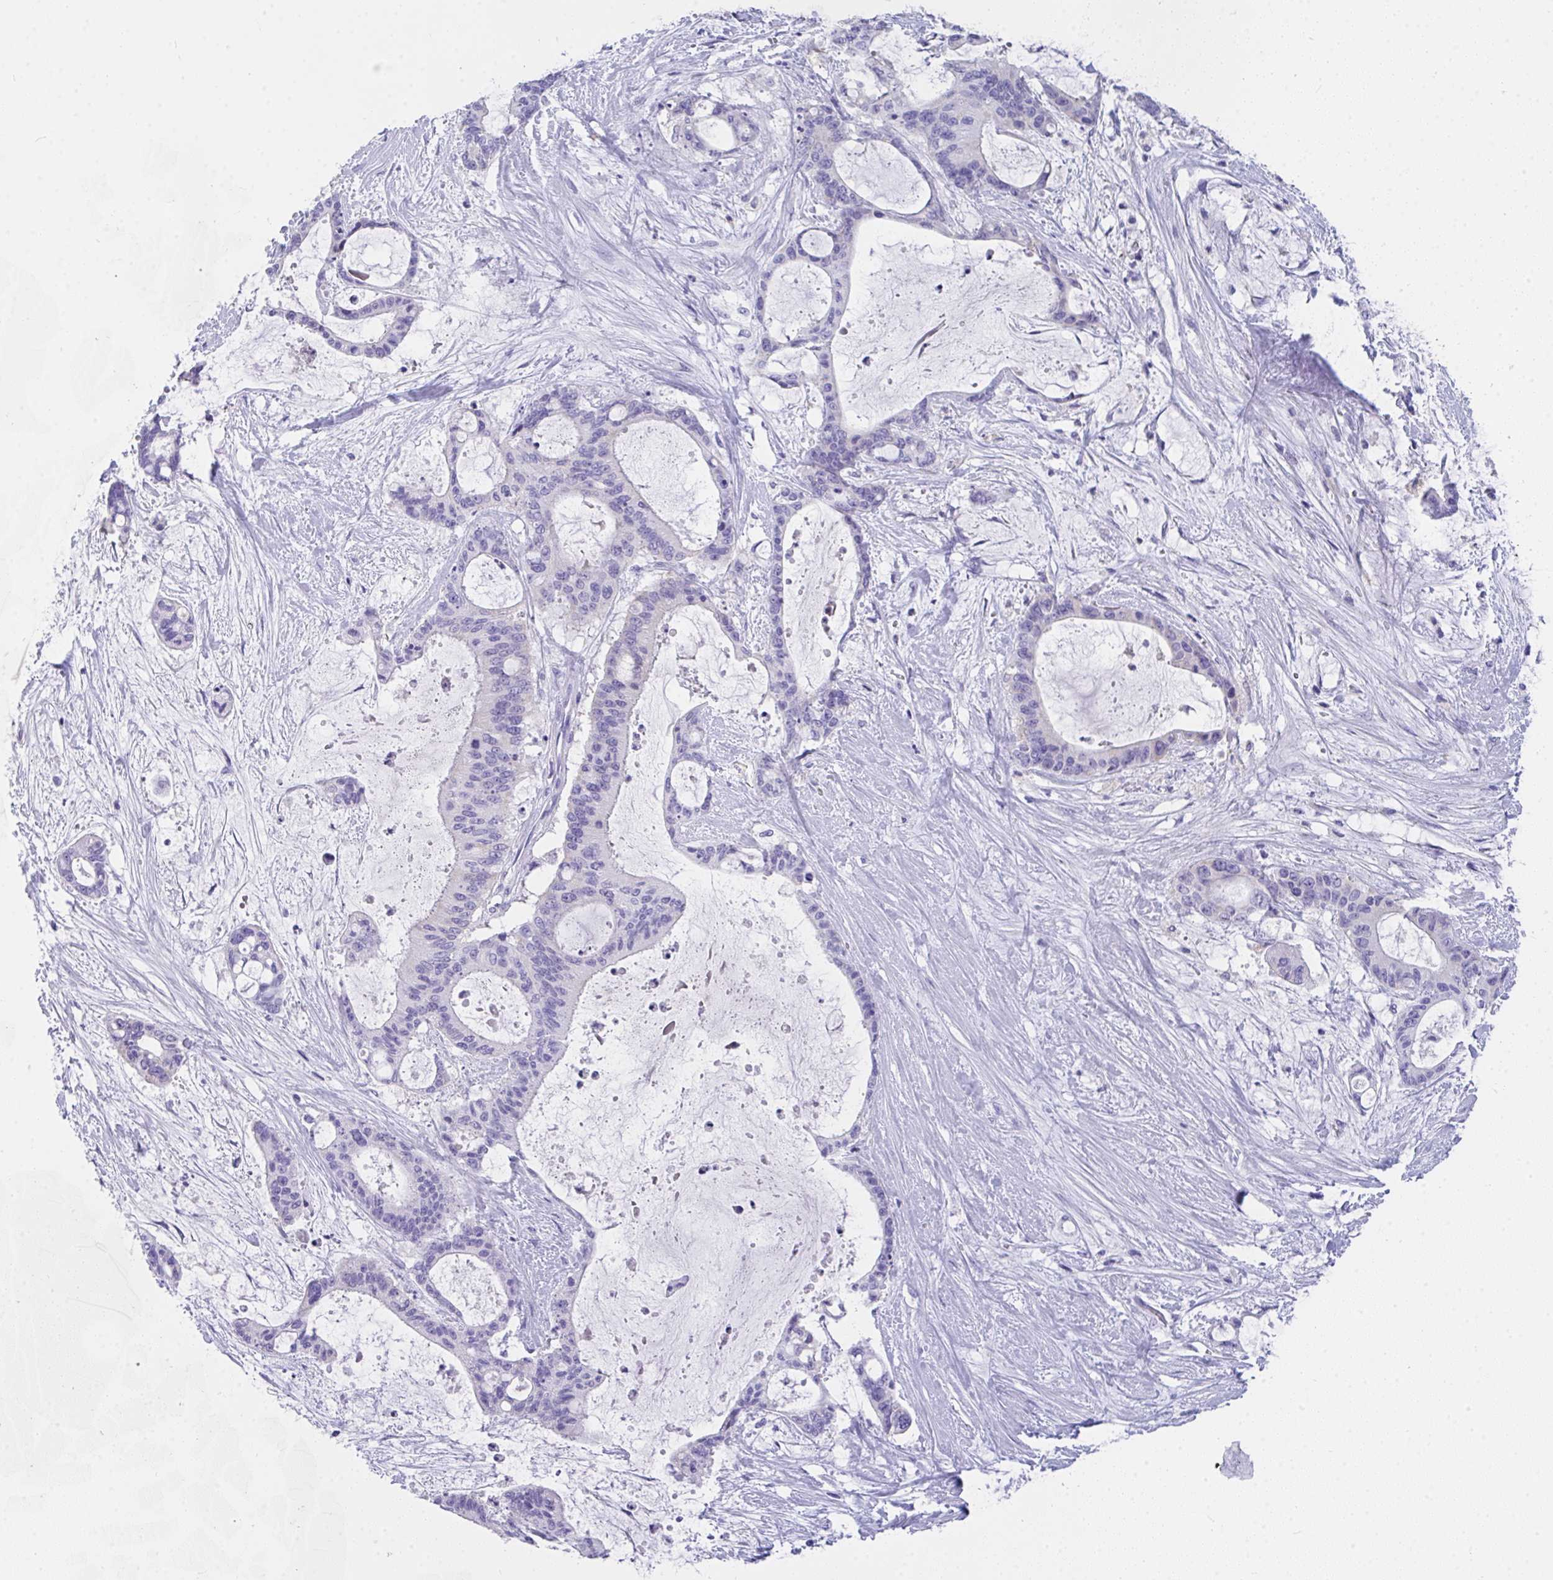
{"staining": {"intensity": "negative", "quantity": "none", "location": "none"}, "tissue": "liver cancer", "cell_type": "Tumor cells", "image_type": "cancer", "snomed": [{"axis": "morphology", "description": "Normal tissue, NOS"}, {"axis": "morphology", "description": "Cholangiocarcinoma"}, {"axis": "topography", "description": "Liver"}, {"axis": "topography", "description": "Peripheral nerve tissue"}], "caption": "Immunohistochemical staining of human liver cancer shows no significant positivity in tumor cells. Nuclei are stained in blue.", "gene": "COA5", "patient": {"sex": "female", "age": 73}}